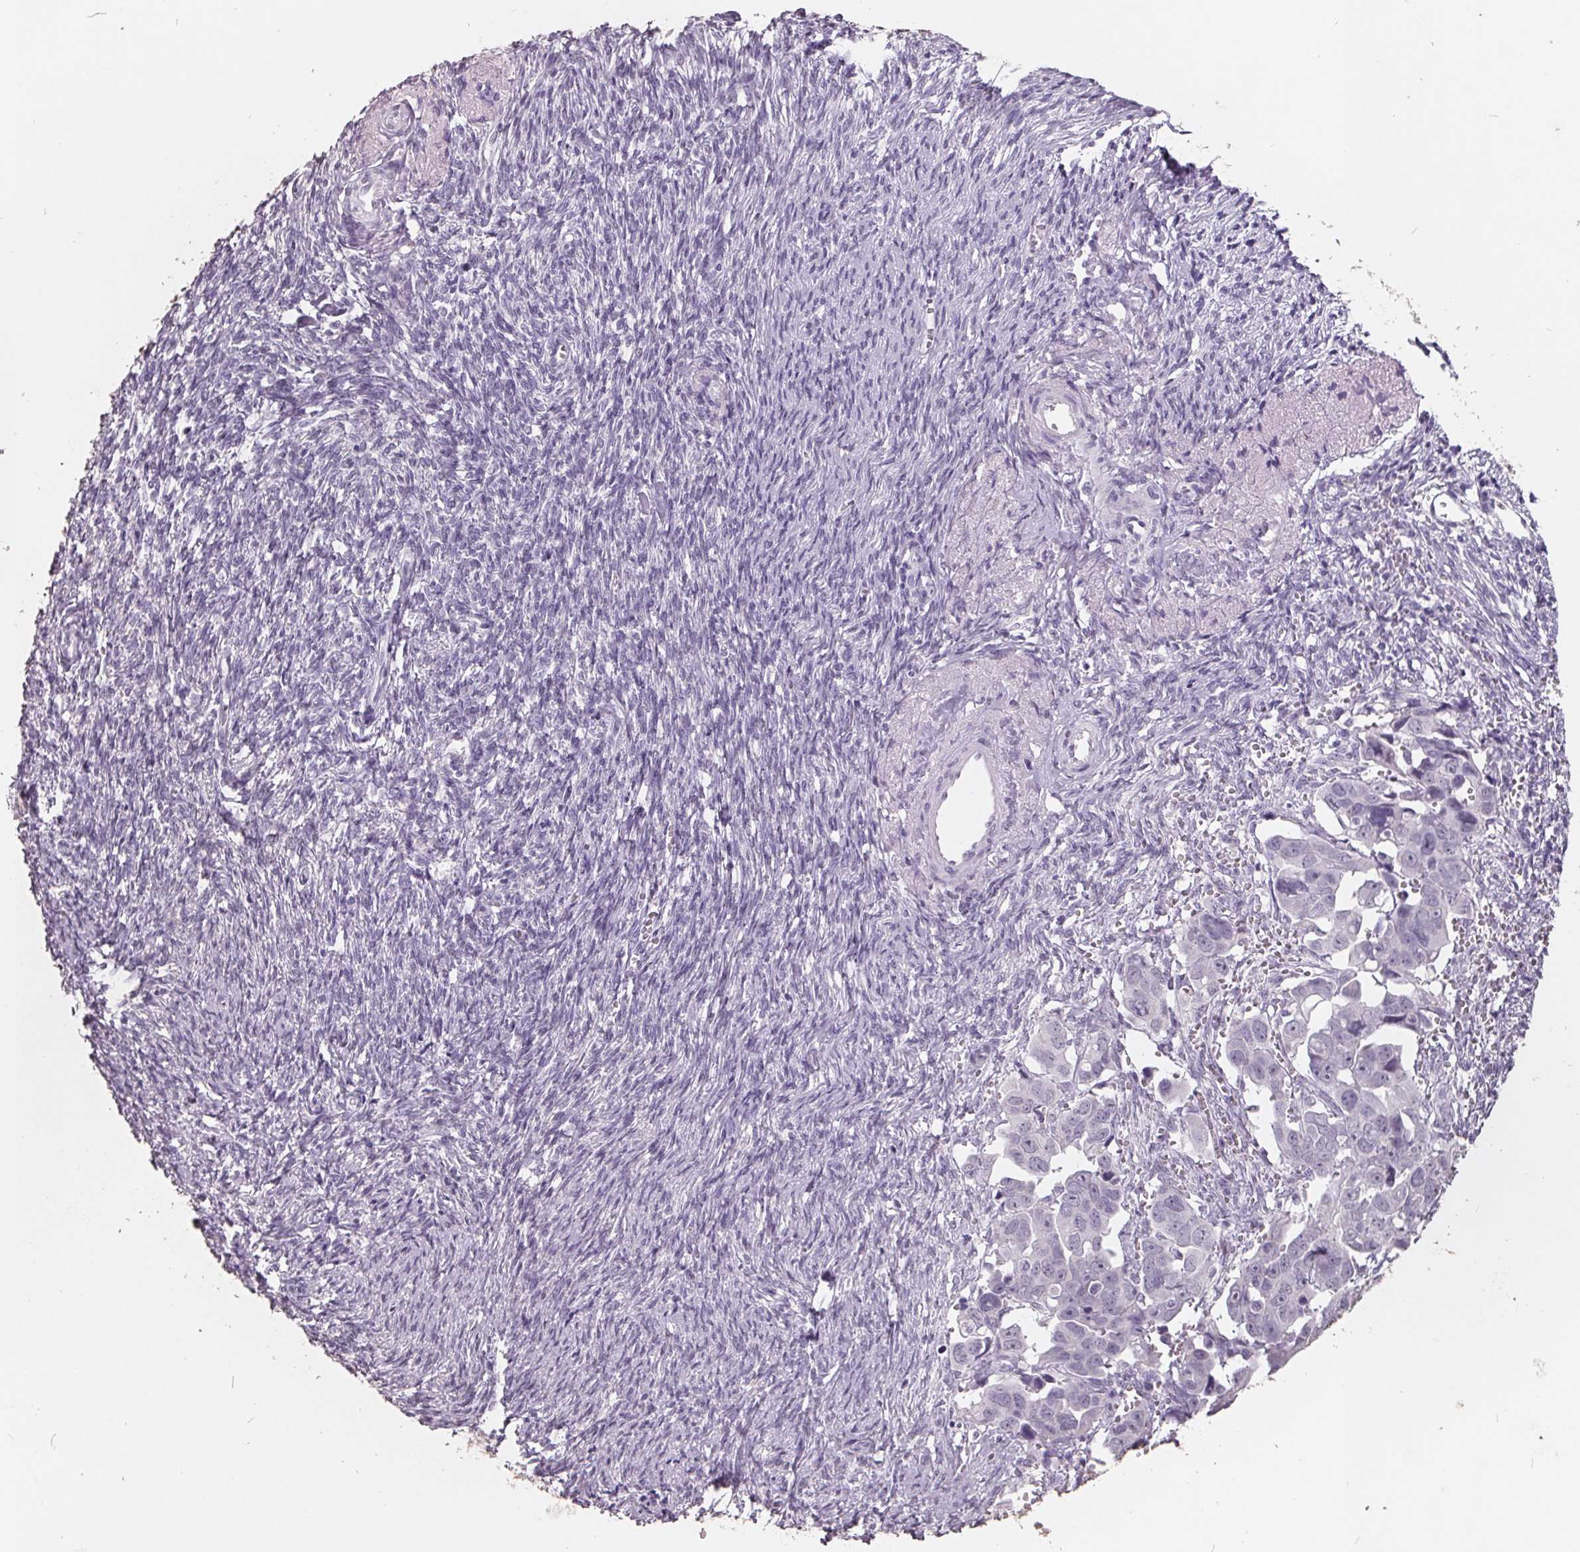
{"staining": {"intensity": "negative", "quantity": "none", "location": "none"}, "tissue": "ovarian cancer", "cell_type": "Tumor cells", "image_type": "cancer", "snomed": [{"axis": "morphology", "description": "Cystadenocarcinoma, serous, NOS"}, {"axis": "topography", "description": "Ovary"}], "caption": "Human serous cystadenocarcinoma (ovarian) stained for a protein using IHC demonstrates no staining in tumor cells.", "gene": "FTCD", "patient": {"sex": "female", "age": 59}}